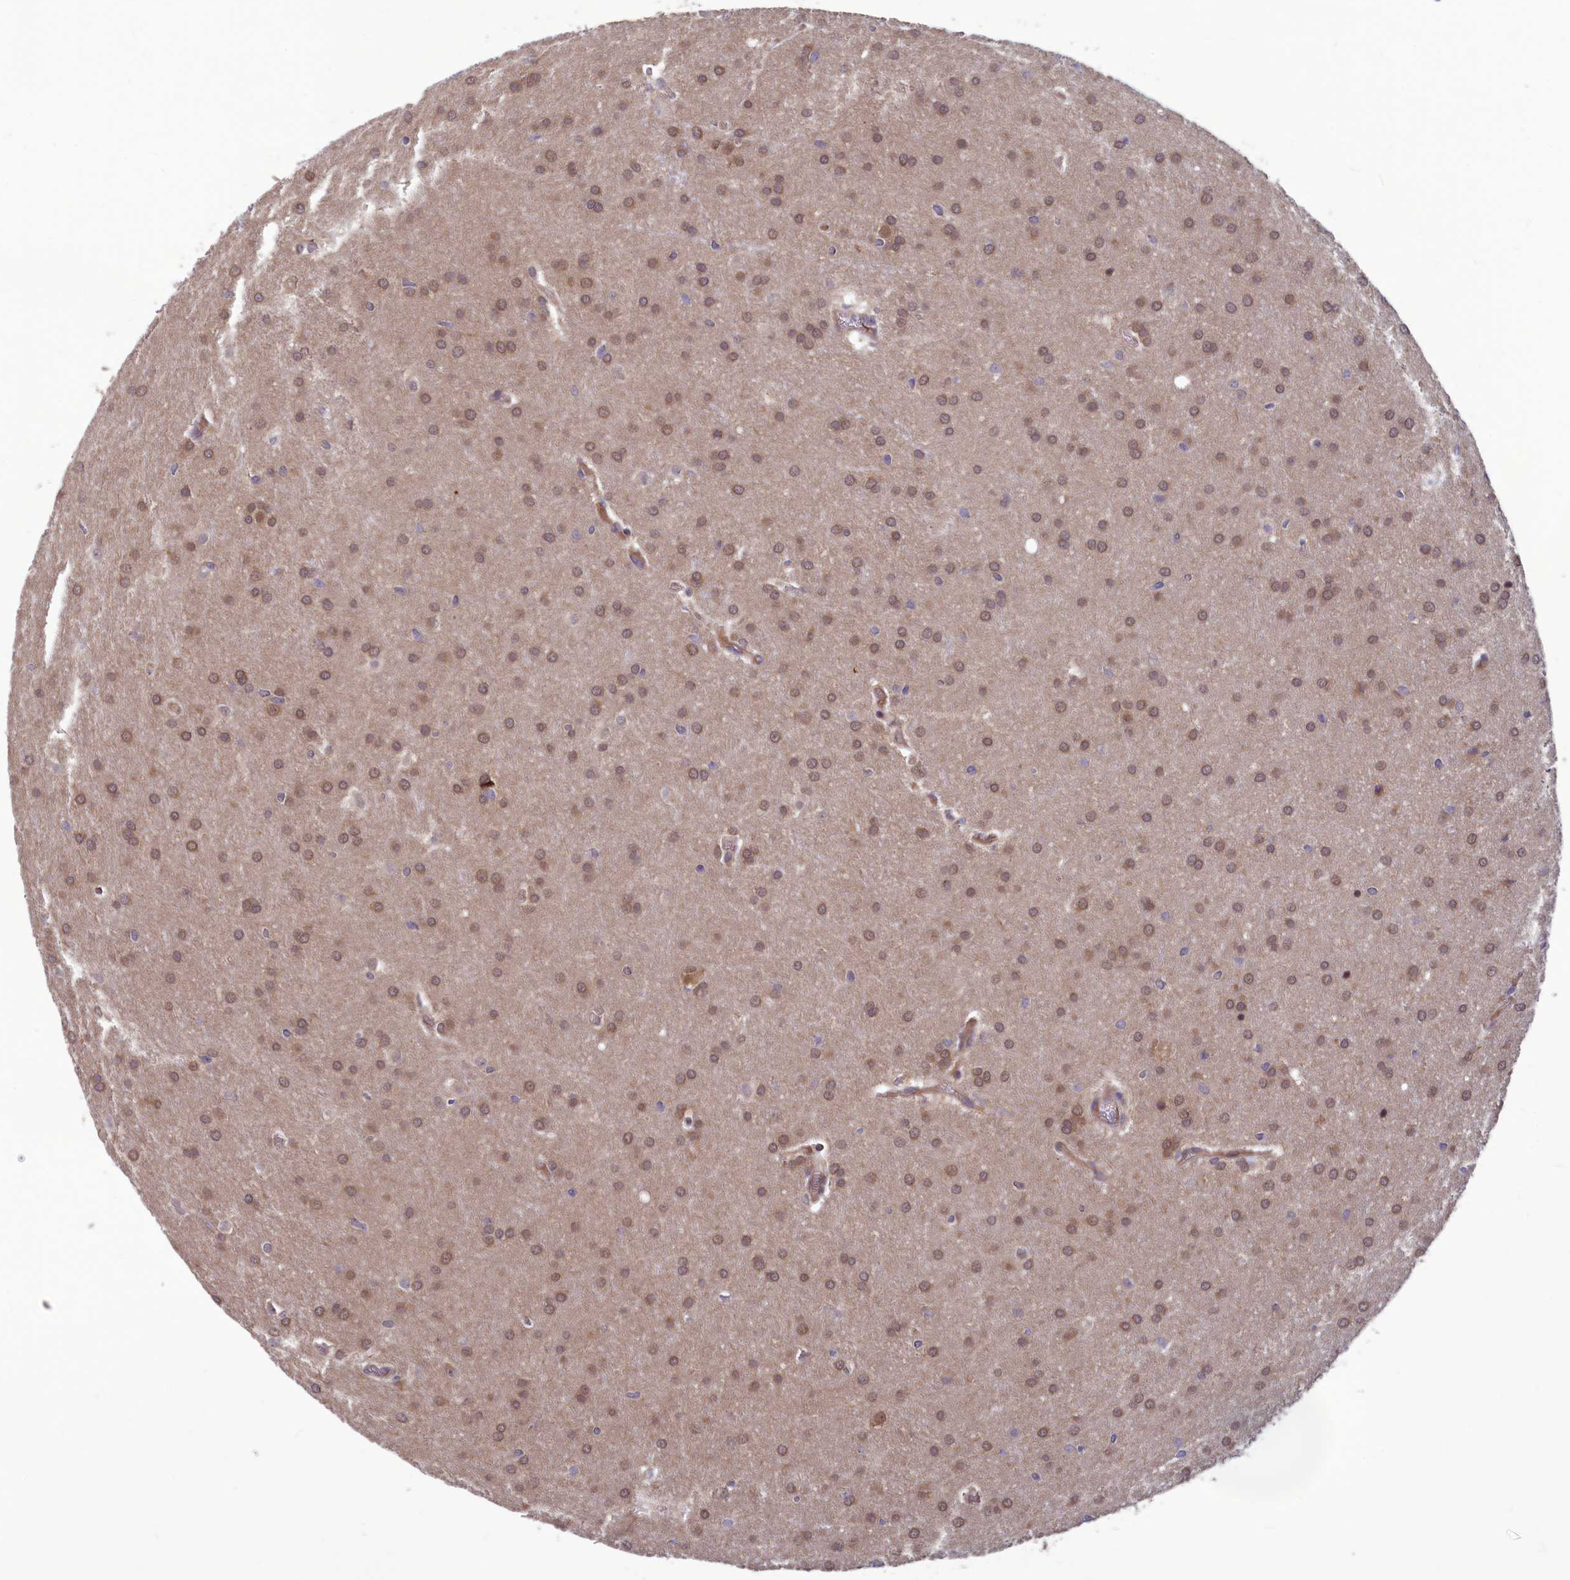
{"staining": {"intensity": "weak", "quantity": ">75%", "location": "cytoplasmic/membranous,nuclear"}, "tissue": "glioma", "cell_type": "Tumor cells", "image_type": "cancer", "snomed": [{"axis": "morphology", "description": "Glioma, malignant, Low grade"}, {"axis": "topography", "description": "Brain"}], "caption": "A brown stain highlights weak cytoplasmic/membranous and nuclear positivity of a protein in human malignant low-grade glioma tumor cells. Nuclei are stained in blue.", "gene": "CCDC15", "patient": {"sex": "female", "age": 32}}